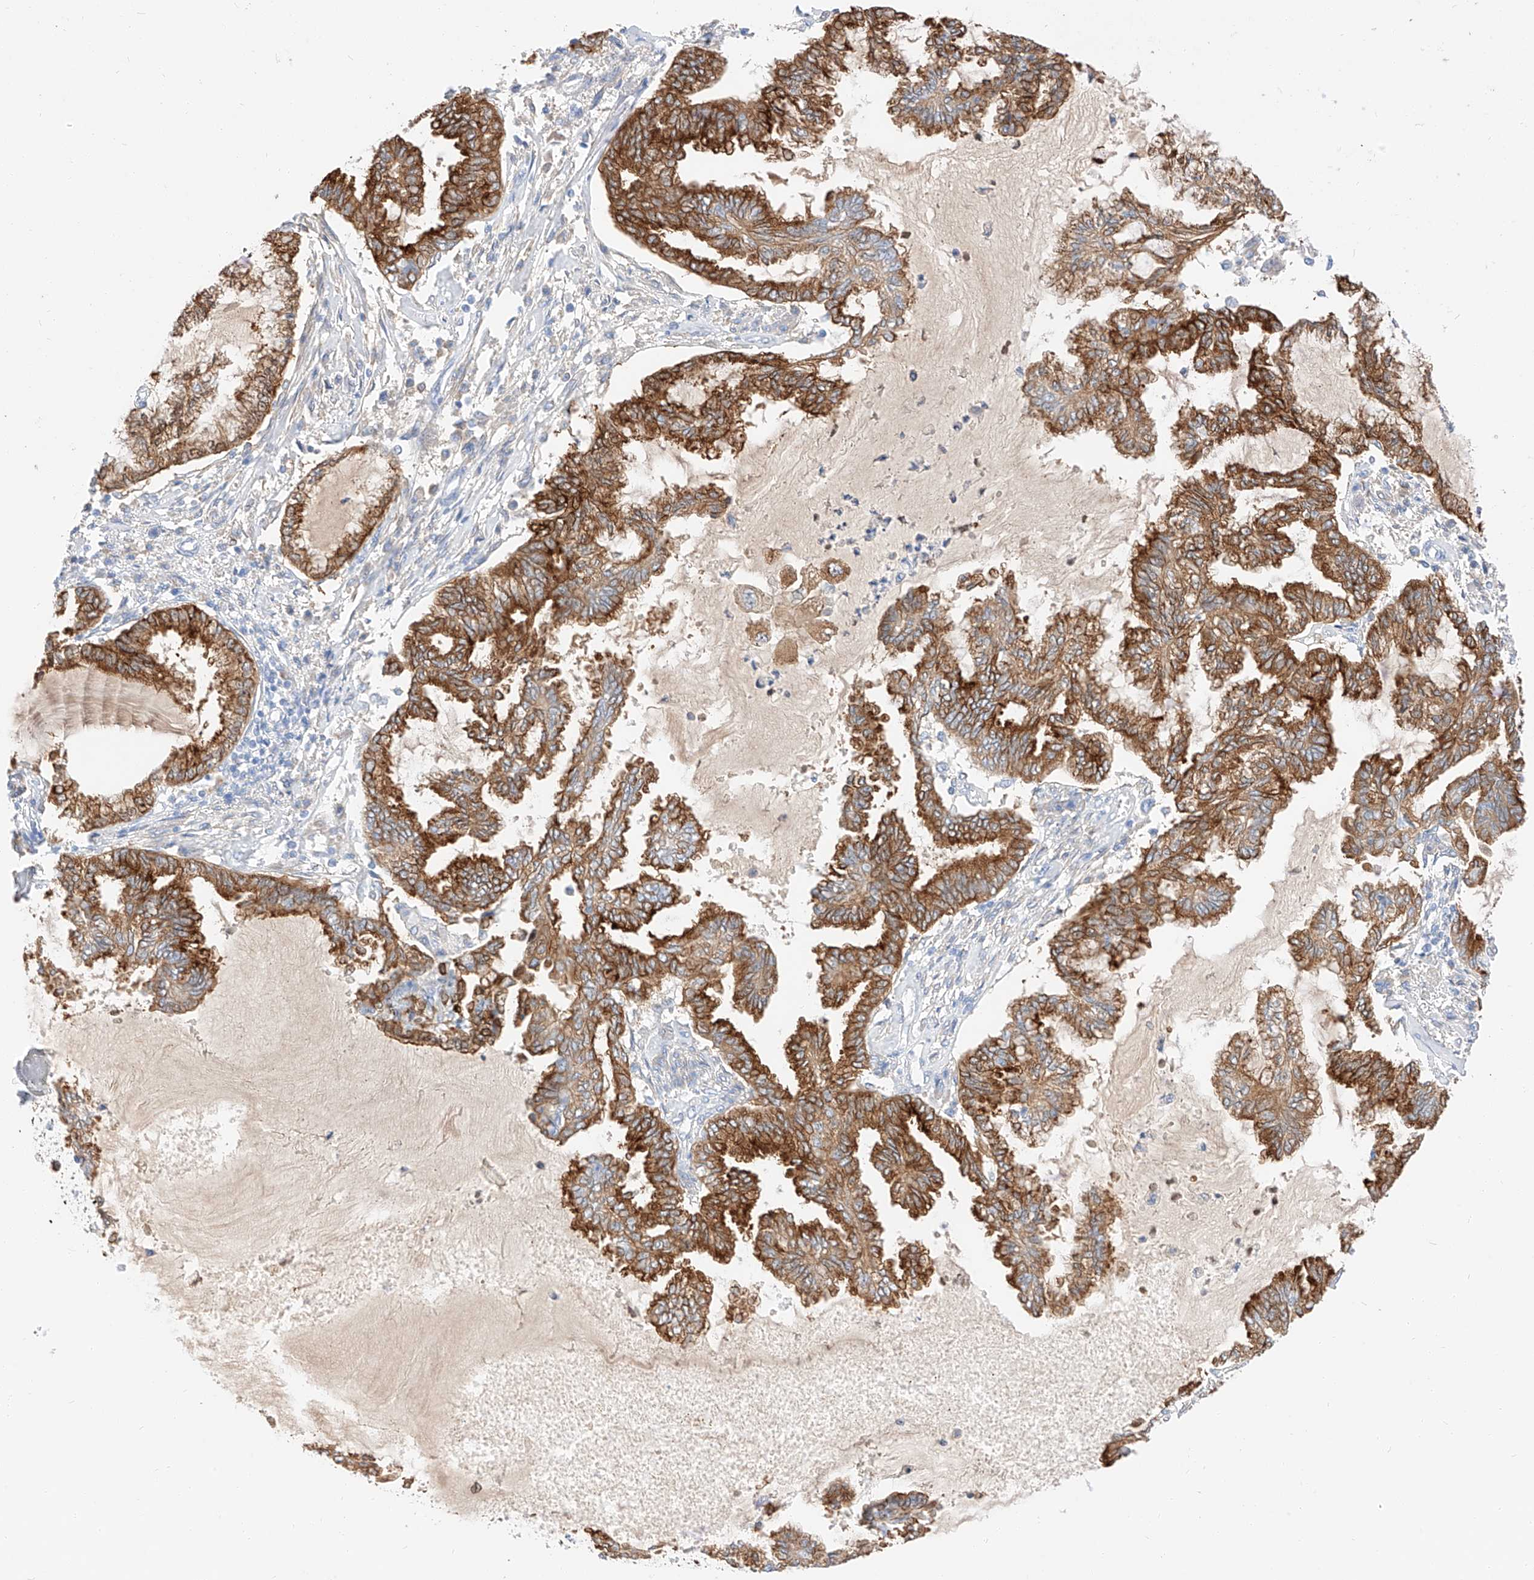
{"staining": {"intensity": "strong", "quantity": ">75%", "location": "cytoplasmic/membranous"}, "tissue": "endometrial cancer", "cell_type": "Tumor cells", "image_type": "cancer", "snomed": [{"axis": "morphology", "description": "Adenocarcinoma, NOS"}, {"axis": "topography", "description": "Endometrium"}], "caption": "Immunohistochemistry staining of endometrial cancer (adenocarcinoma), which demonstrates high levels of strong cytoplasmic/membranous staining in approximately >75% of tumor cells indicating strong cytoplasmic/membranous protein positivity. The staining was performed using DAB (3,3'-diaminobenzidine) (brown) for protein detection and nuclei were counterstained in hematoxylin (blue).", "gene": "MAP7", "patient": {"sex": "female", "age": 86}}